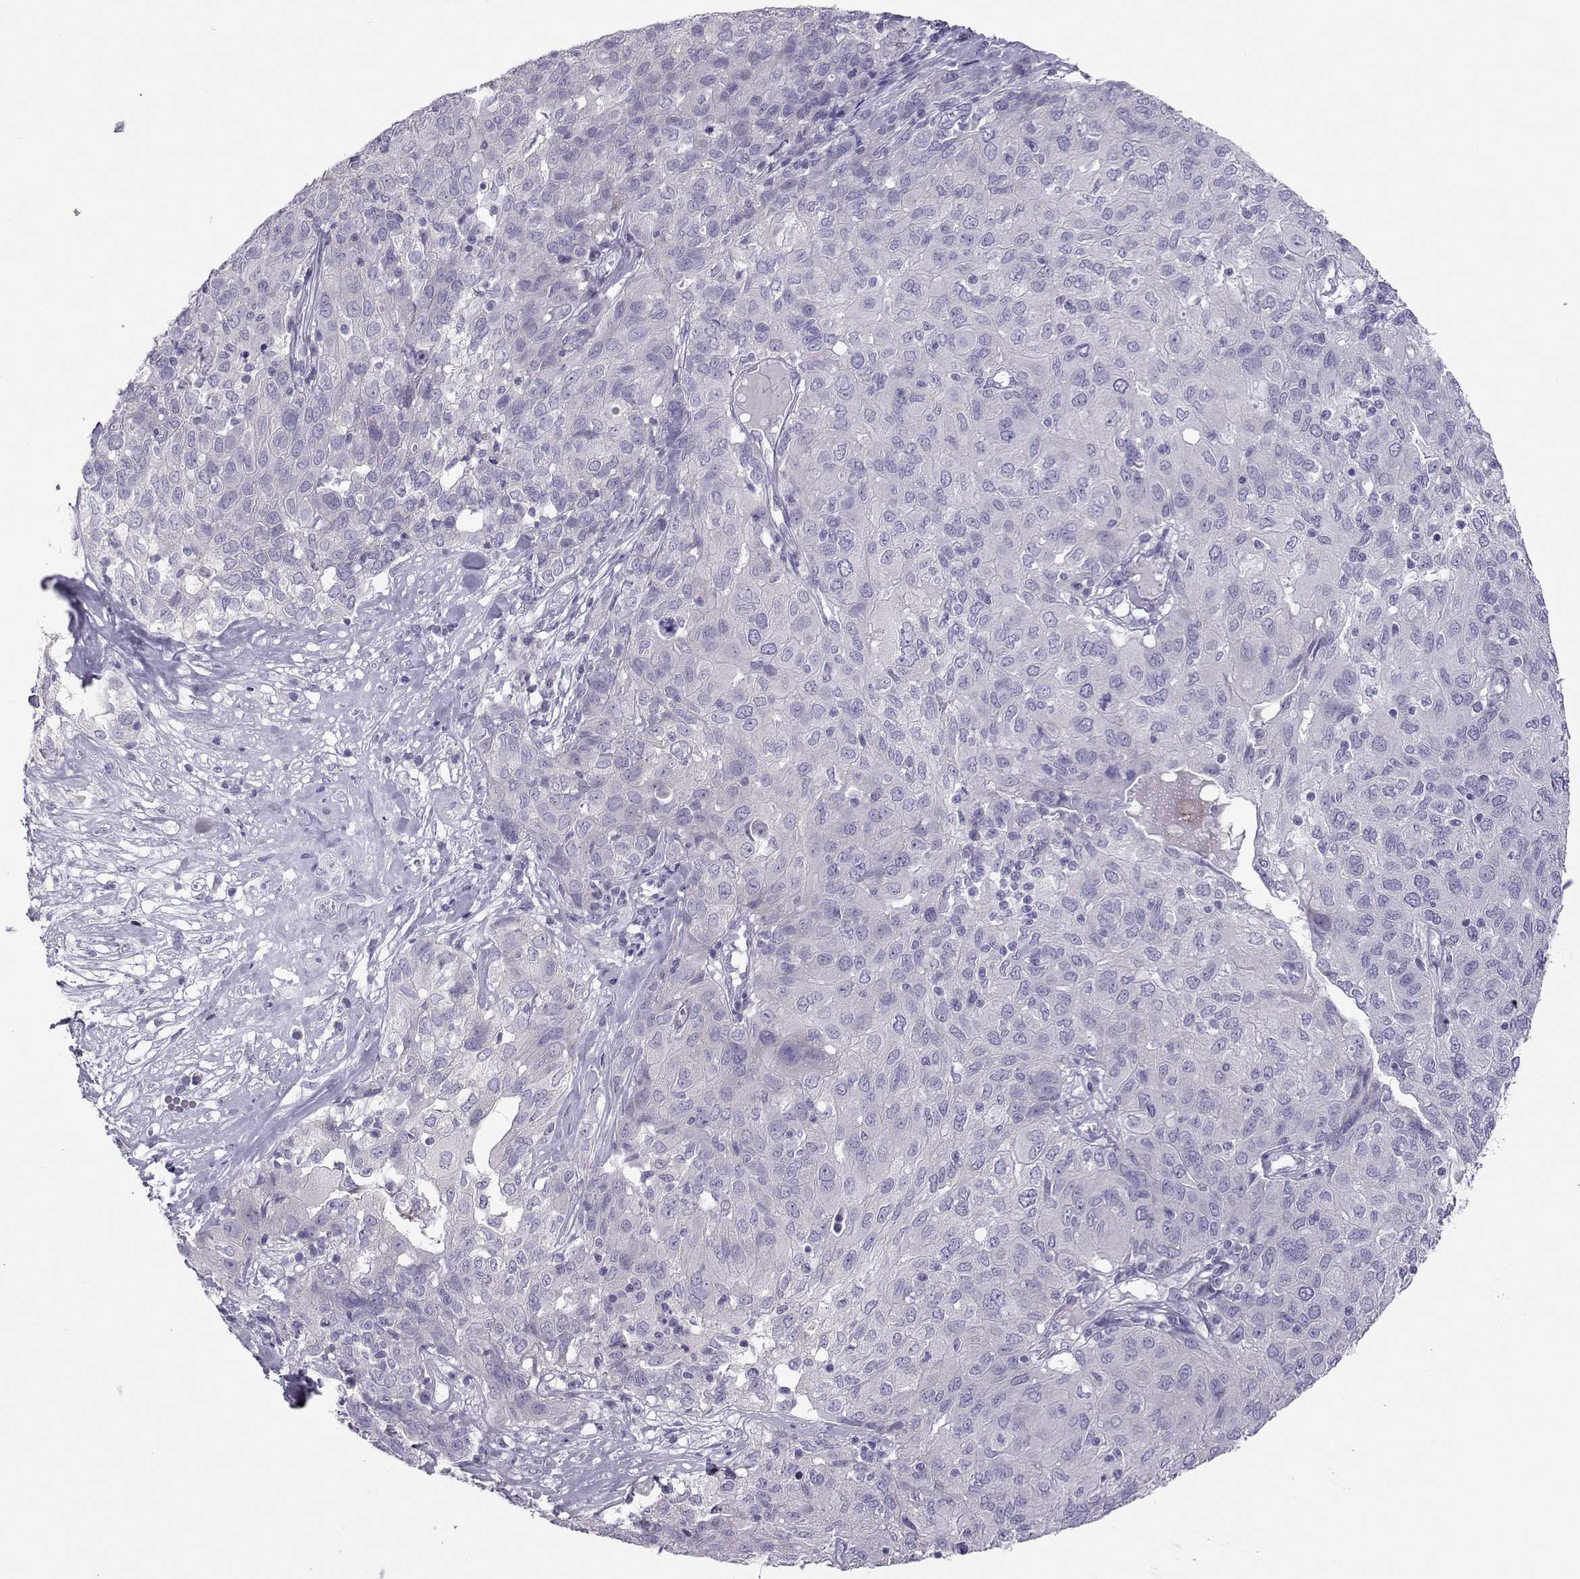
{"staining": {"intensity": "negative", "quantity": "none", "location": "none"}, "tissue": "ovarian cancer", "cell_type": "Tumor cells", "image_type": "cancer", "snomed": [{"axis": "morphology", "description": "Carcinoma, endometroid"}, {"axis": "topography", "description": "Ovary"}], "caption": "High magnification brightfield microscopy of ovarian cancer stained with DAB (3,3'-diaminobenzidine) (brown) and counterstained with hematoxylin (blue): tumor cells show no significant expression.", "gene": "TRPM7", "patient": {"sex": "female", "age": 50}}